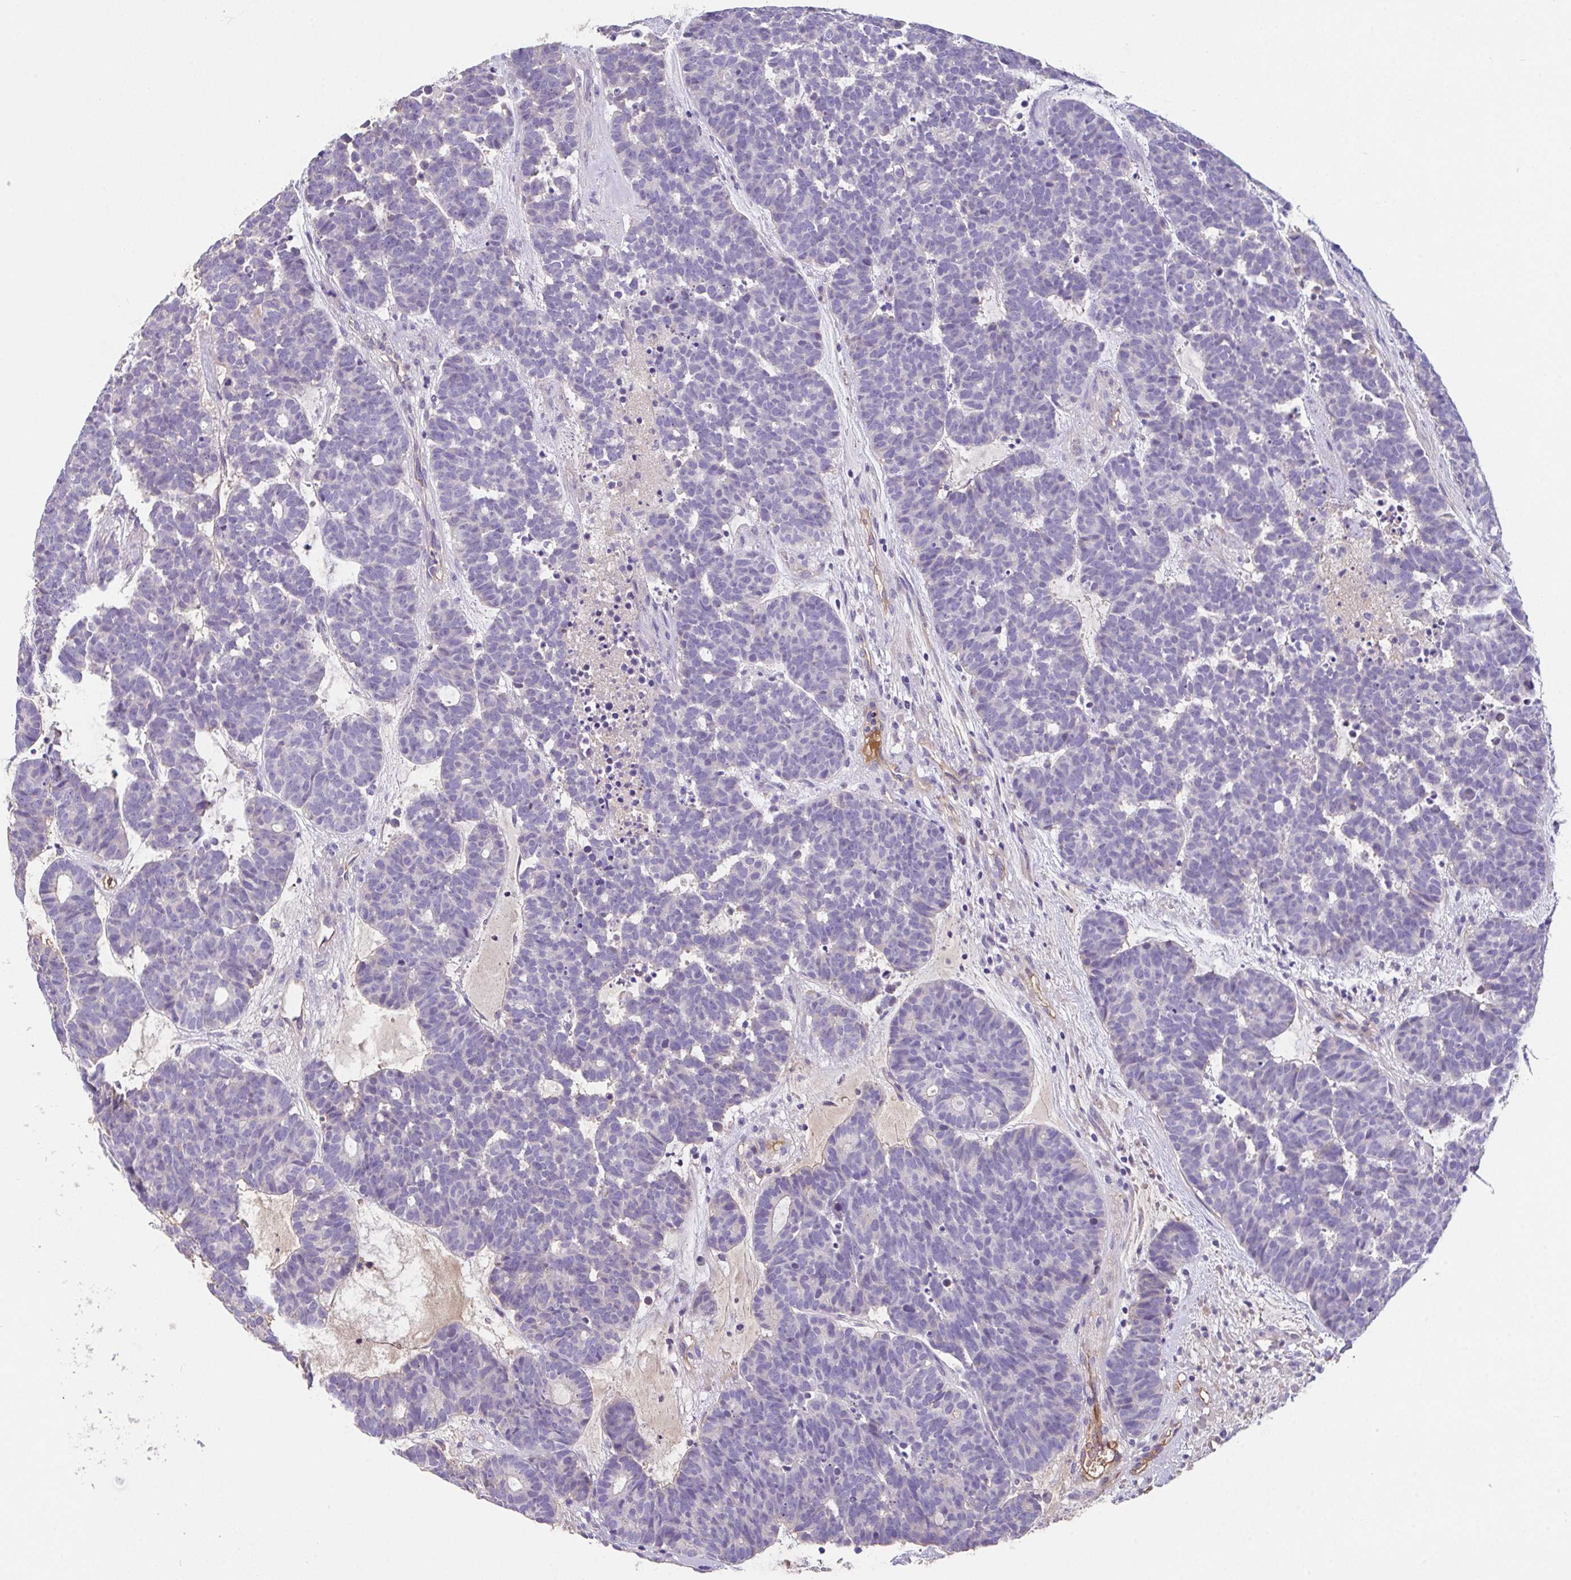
{"staining": {"intensity": "negative", "quantity": "none", "location": "none"}, "tissue": "head and neck cancer", "cell_type": "Tumor cells", "image_type": "cancer", "snomed": [{"axis": "morphology", "description": "Adenocarcinoma, NOS"}, {"axis": "topography", "description": "Head-Neck"}], "caption": "Human head and neck cancer stained for a protein using immunohistochemistry (IHC) reveals no positivity in tumor cells.", "gene": "ZNF813", "patient": {"sex": "female", "age": 81}}